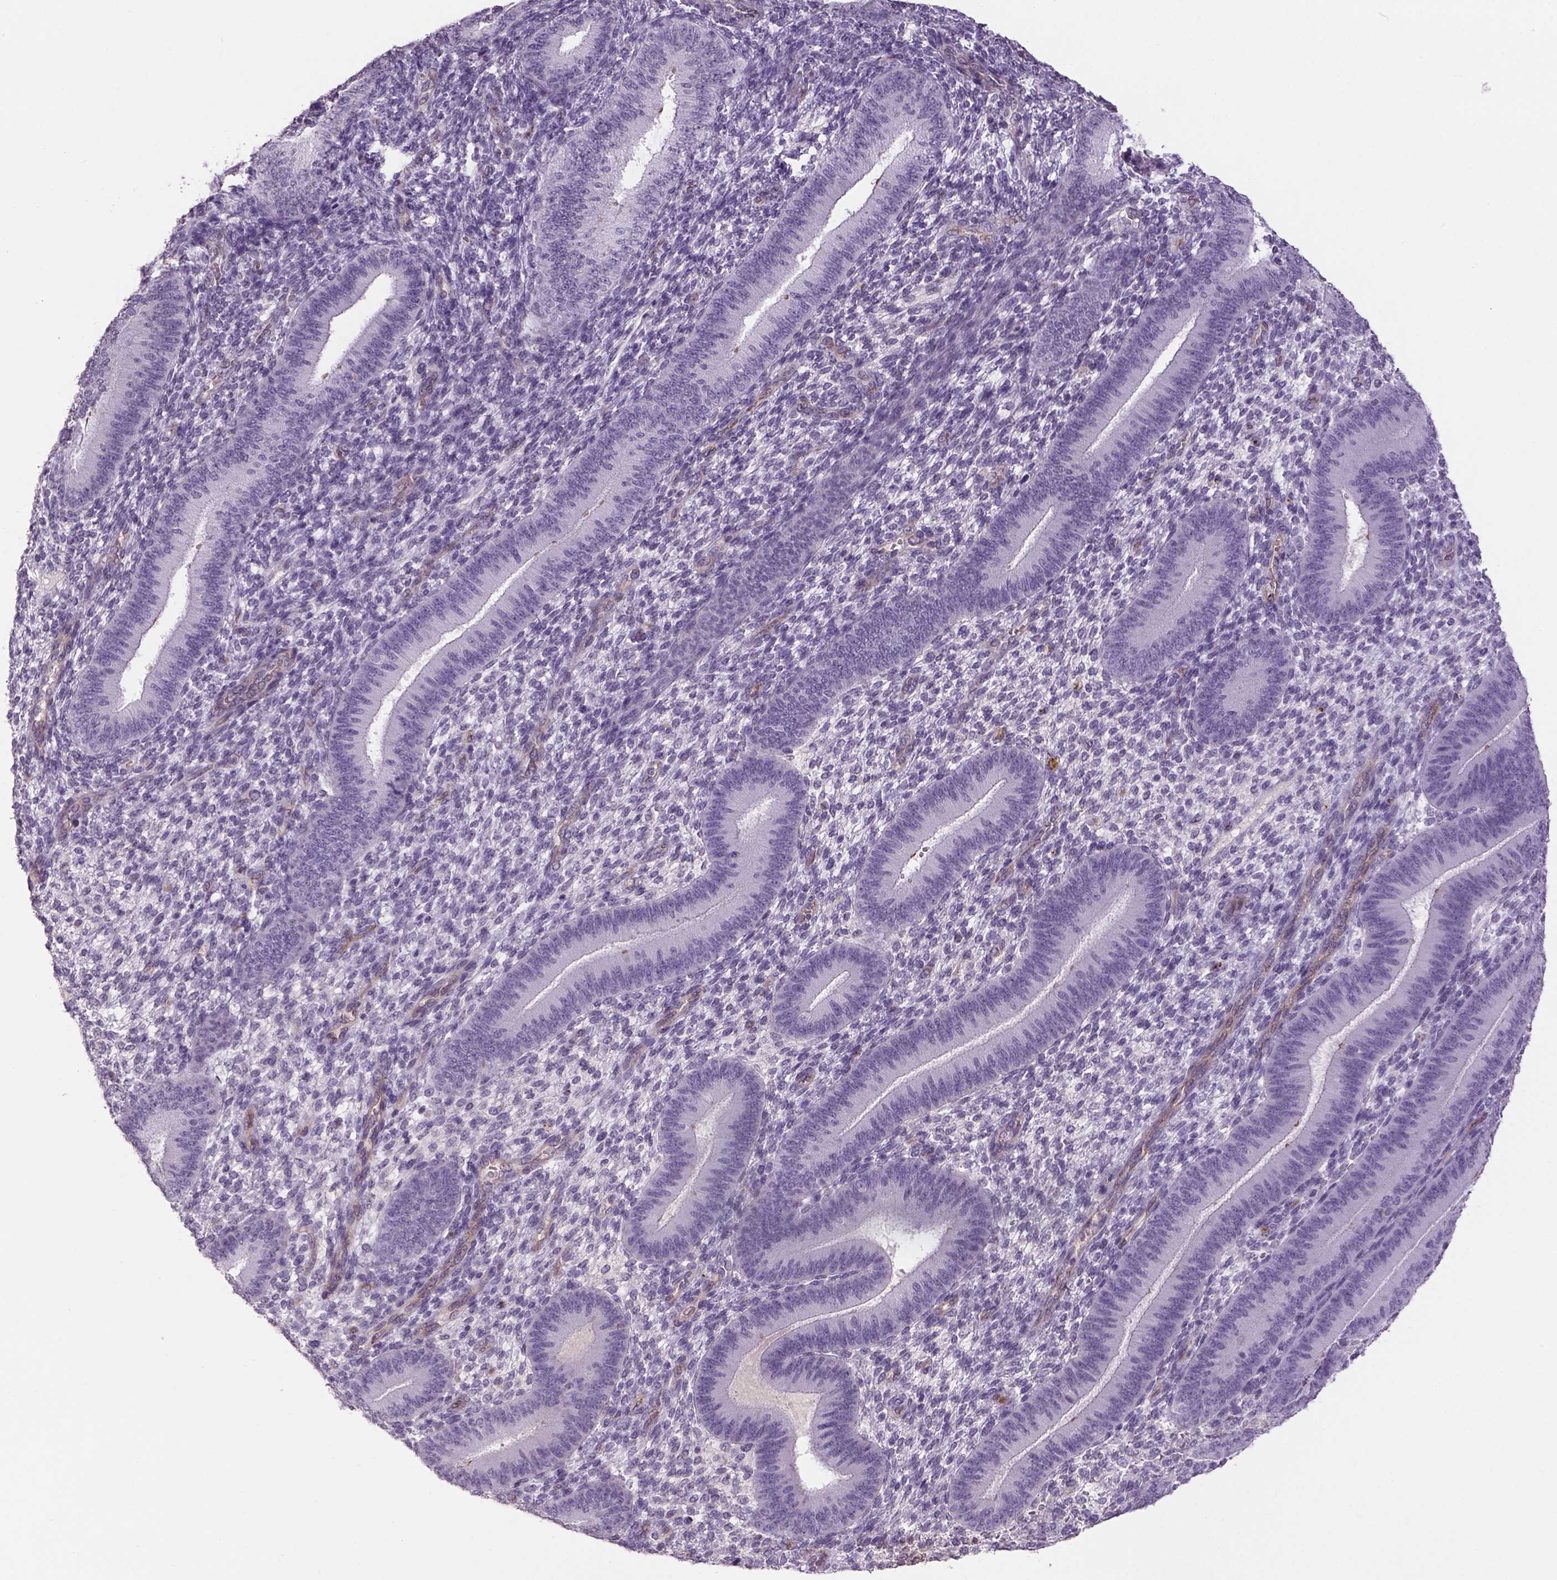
{"staining": {"intensity": "negative", "quantity": "none", "location": "none"}, "tissue": "endometrium", "cell_type": "Cells in endometrial stroma", "image_type": "normal", "snomed": [{"axis": "morphology", "description": "Normal tissue, NOS"}, {"axis": "topography", "description": "Endometrium"}], "caption": "Immunohistochemistry photomicrograph of normal human endometrium stained for a protein (brown), which reveals no staining in cells in endometrial stroma.", "gene": "PRRT1", "patient": {"sex": "female", "age": 39}}